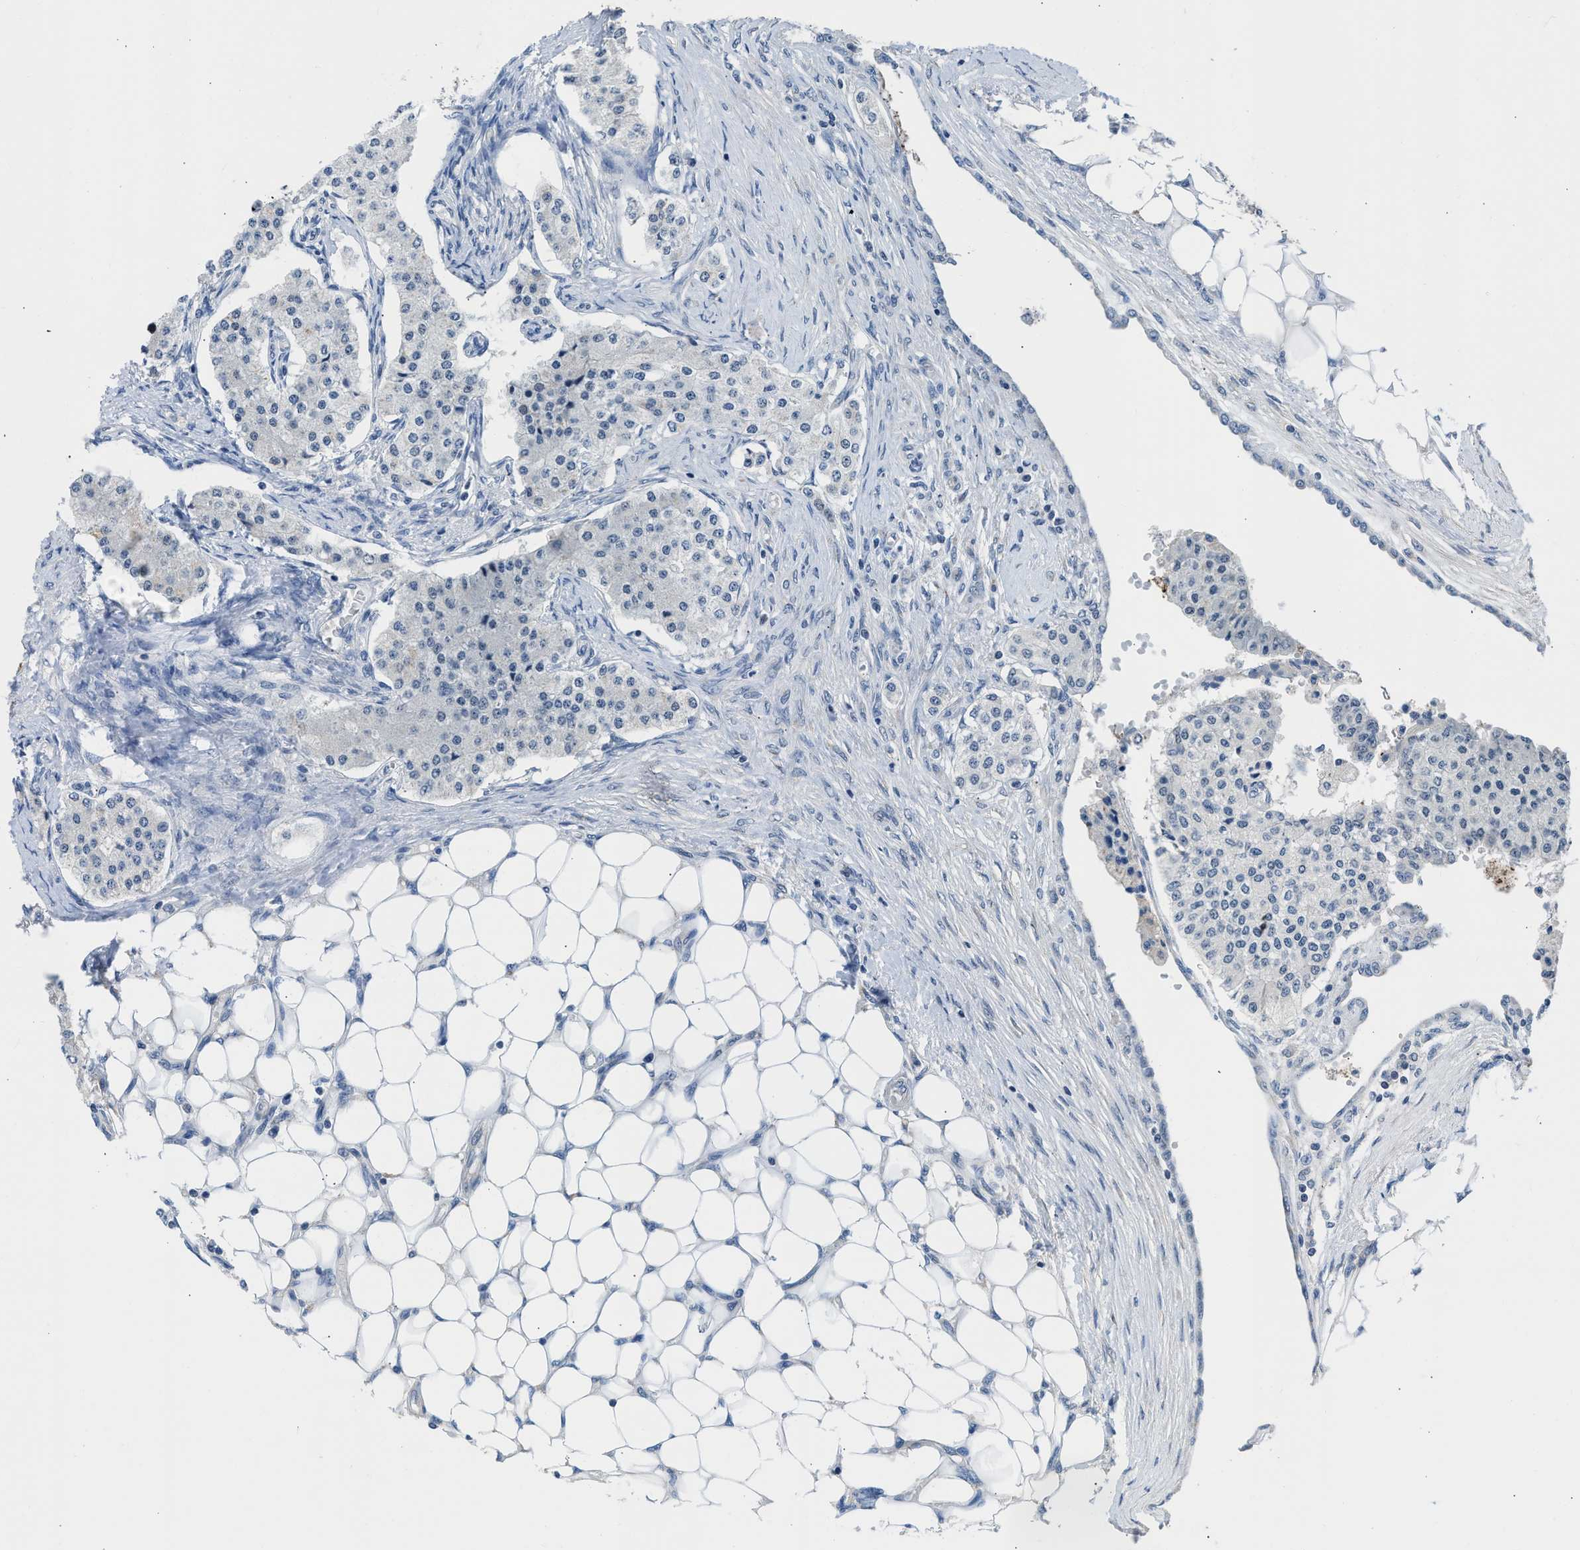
{"staining": {"intensity": "negative", "quantity": "none", "location": "none"}, "tissue": "carcinoid", "cell_type": "Tumor cells", "image_type": "cancer", "snomed": [{"axis": "morphology", "description": "Carcinoid, malignant, NOS"}, {"axis": "topography", "description": "Colon"}], "caption": "Carcinoid was stained to show a protein in brown. There is no significant positivity in tumor cells. (DAB (3,3'-diaminobenzidine) IHC with hematoxylin counter stain).", "gene": "TERF2IP", "patient": {"sex": "female", "age": 52}}